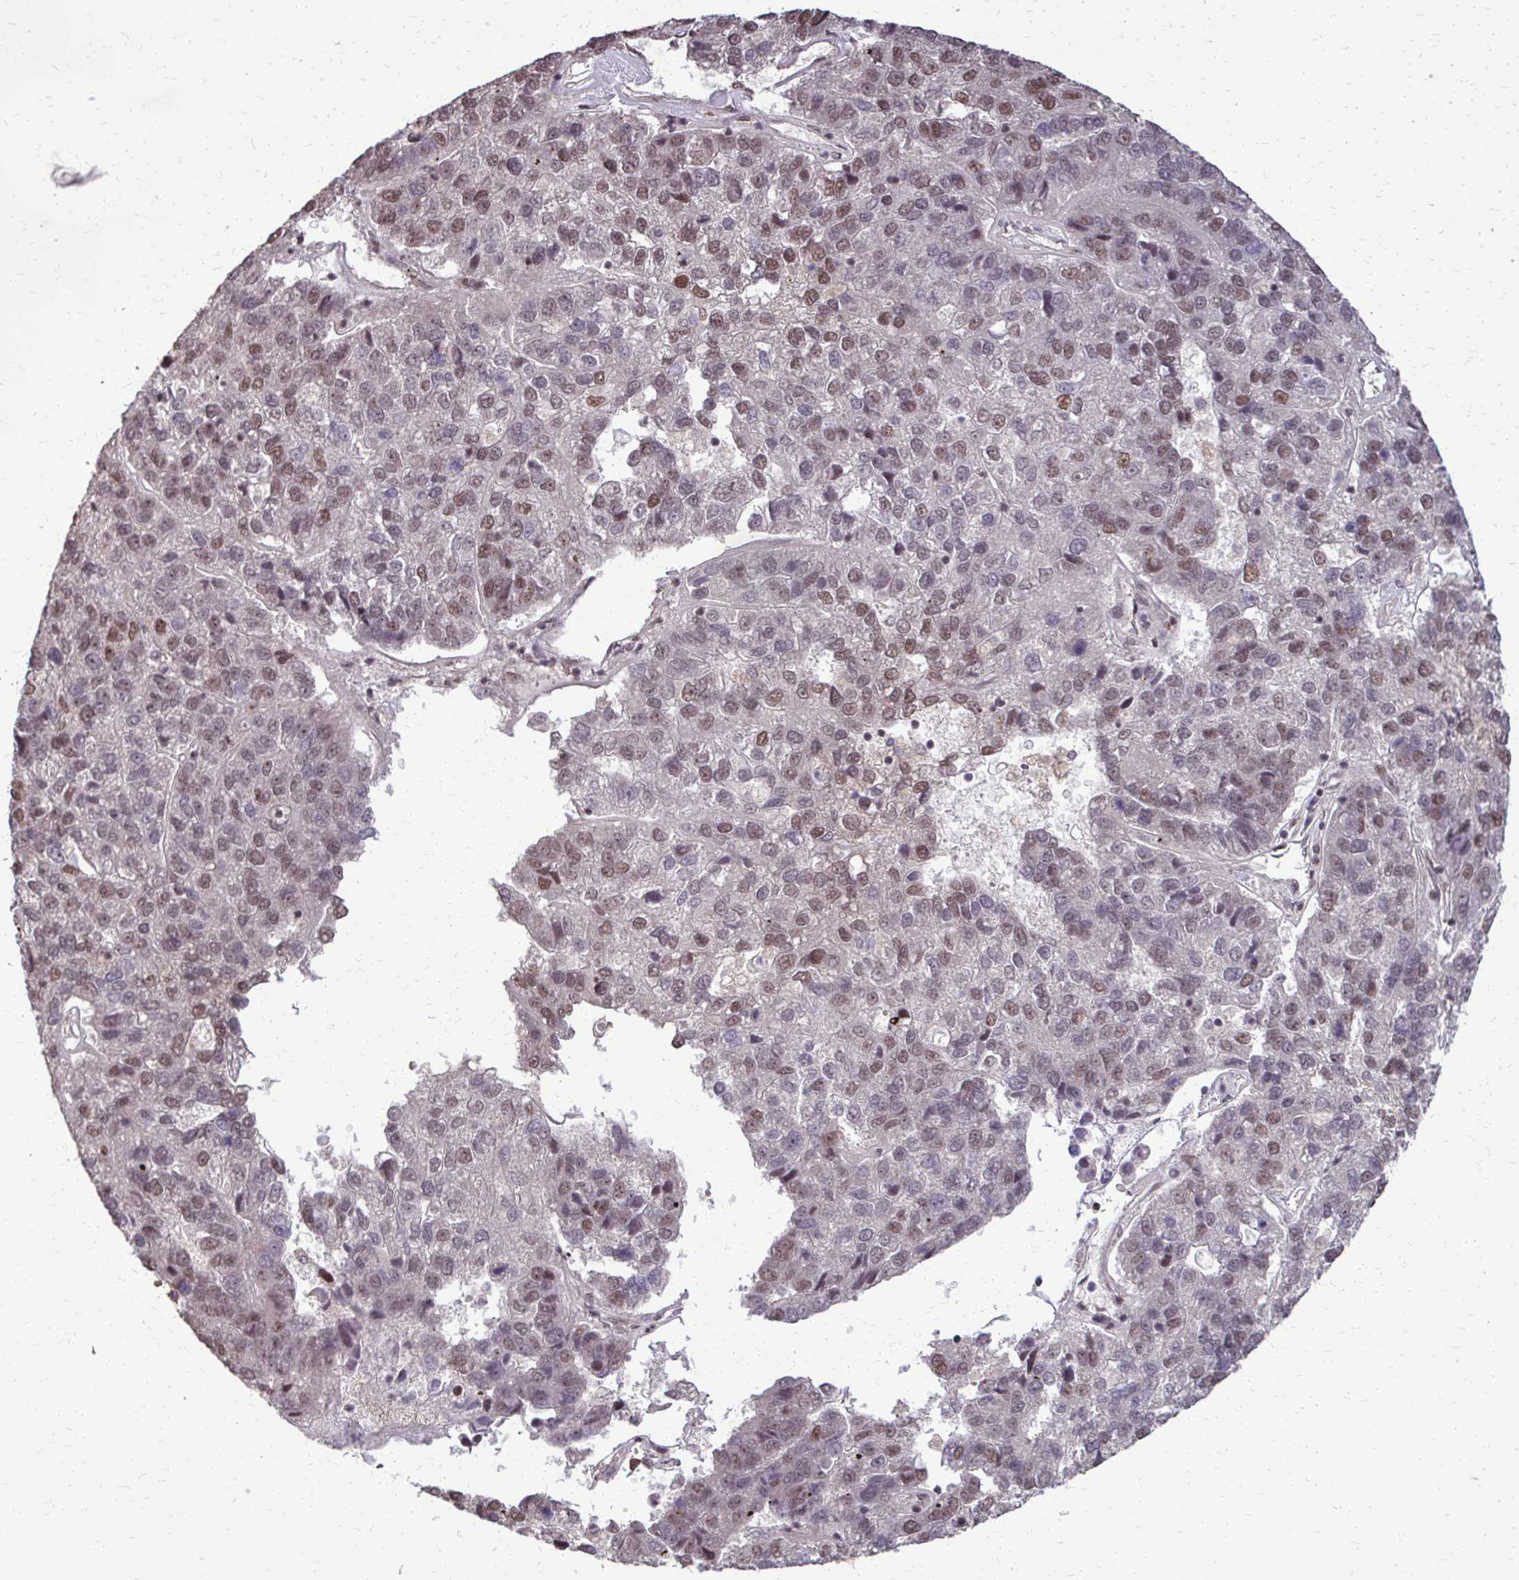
{"staining": {"intensity": "moderate", "quantity": ">75%", "location": "nuclear"}, "tissue": "pancreatic cancer", "cell_type": "Tumor cells", "image_type": "cancer", "snomed": [{"axis": "morphology", "description": "Adenocarcinoma, NOS"}, {"axis": "topography", "description": "Pancreas"}], "caption": "IHC of human adenocarcinoma (pancreatic) displays medium levels of moderate nuclear positivity in about >75% of tumor cells.", "gene": "SS18", "patient": {"sex": "female", "age": 61}}